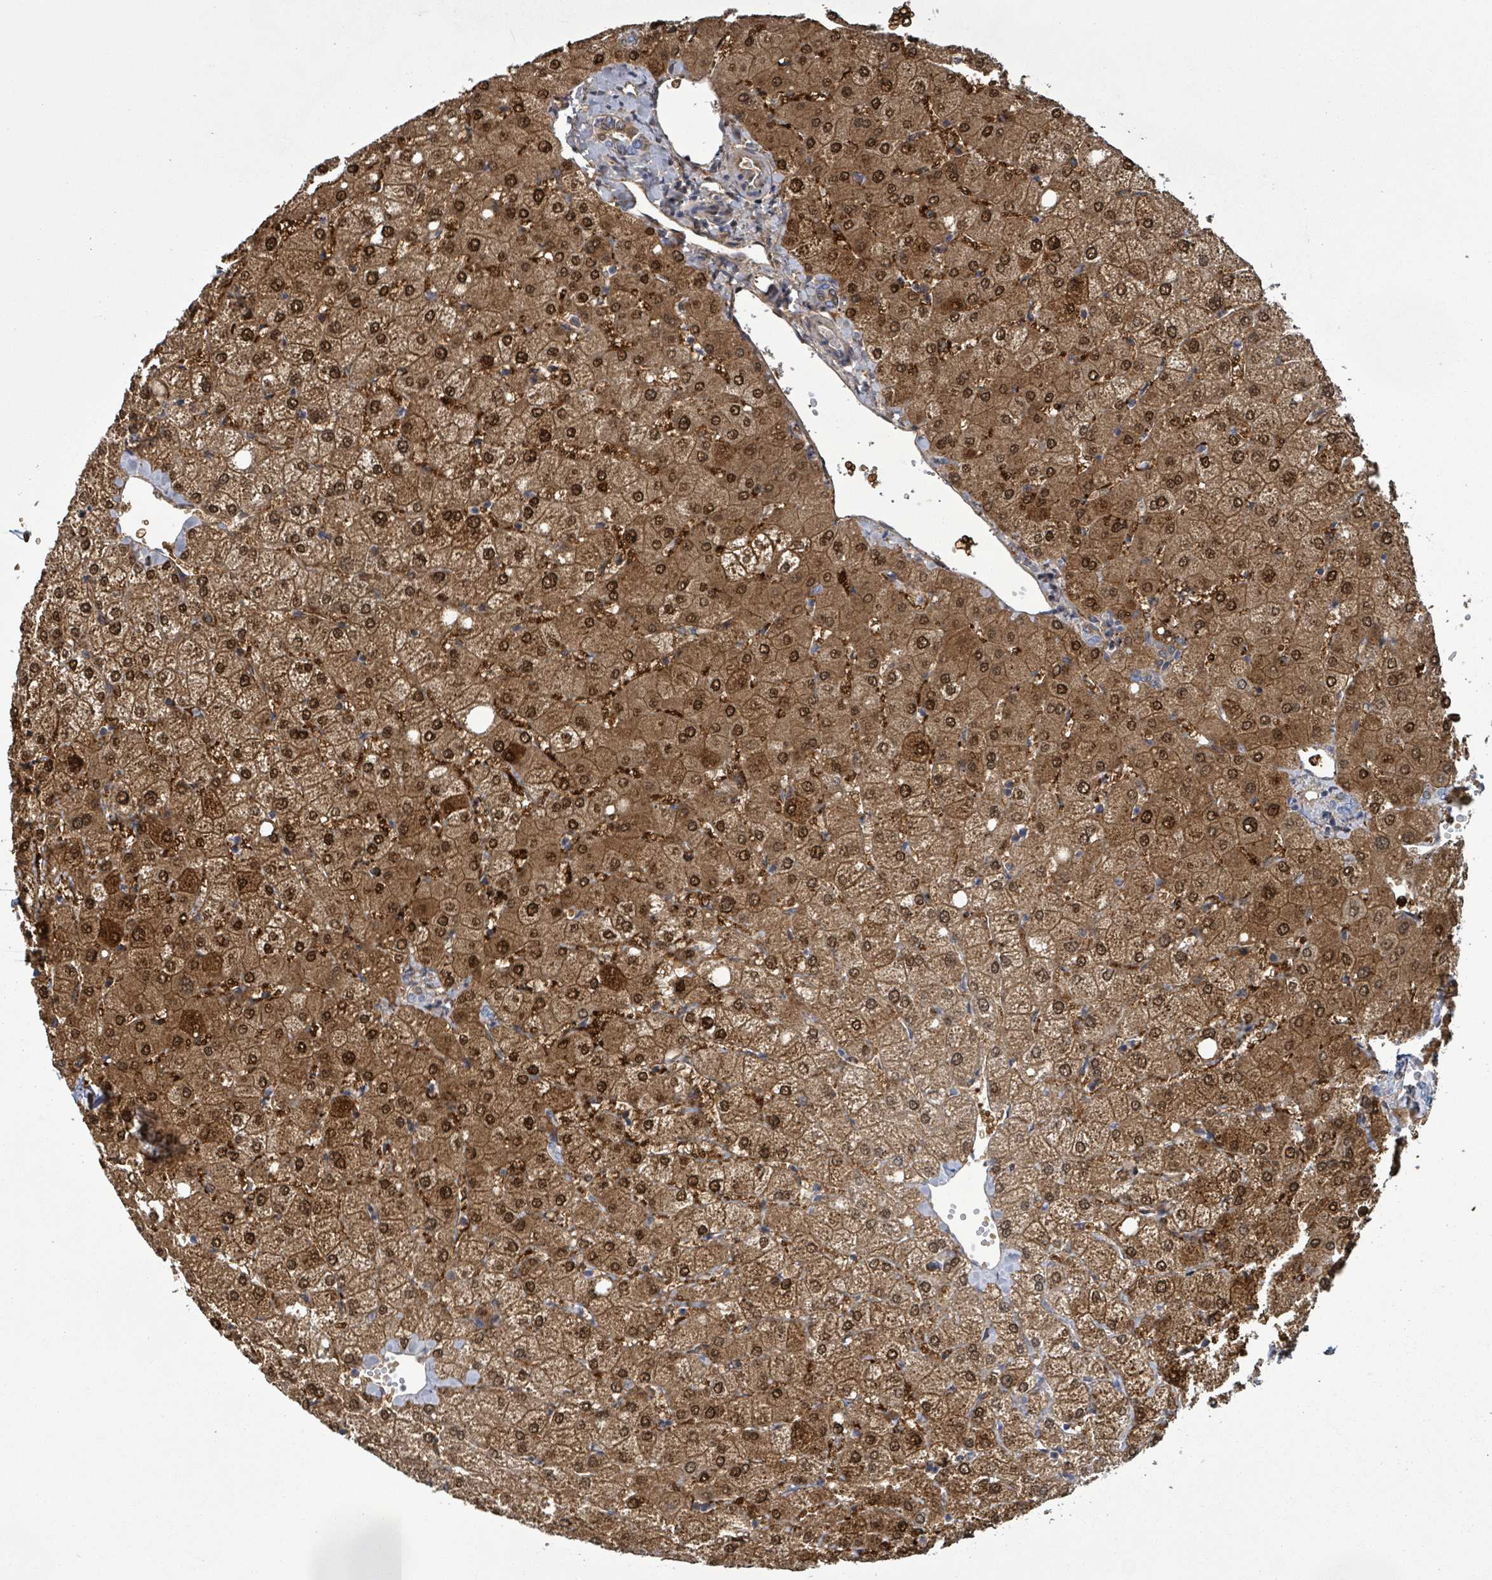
{"staining": {"intensity": "weak", "quantity": ">75%", "location": "cytoplasmic/membranous"}, "tissue": "liver", "cell_type": "Cholangiocytes", "image_type": "normal", "snomed": [{"axis": "morphology", "description": "Normal tissue, NOS"}, {"axis": "topography", "description": "Liver"}], "caption": "Immunohistochemistry (IHC) of normal liver reveals low levels of weak cytoplasmic/membranous positivity in approximately >75% of cholangiocytes.", "gene": "ZNF771", "patient": {"sex": "female", "age": 54}}